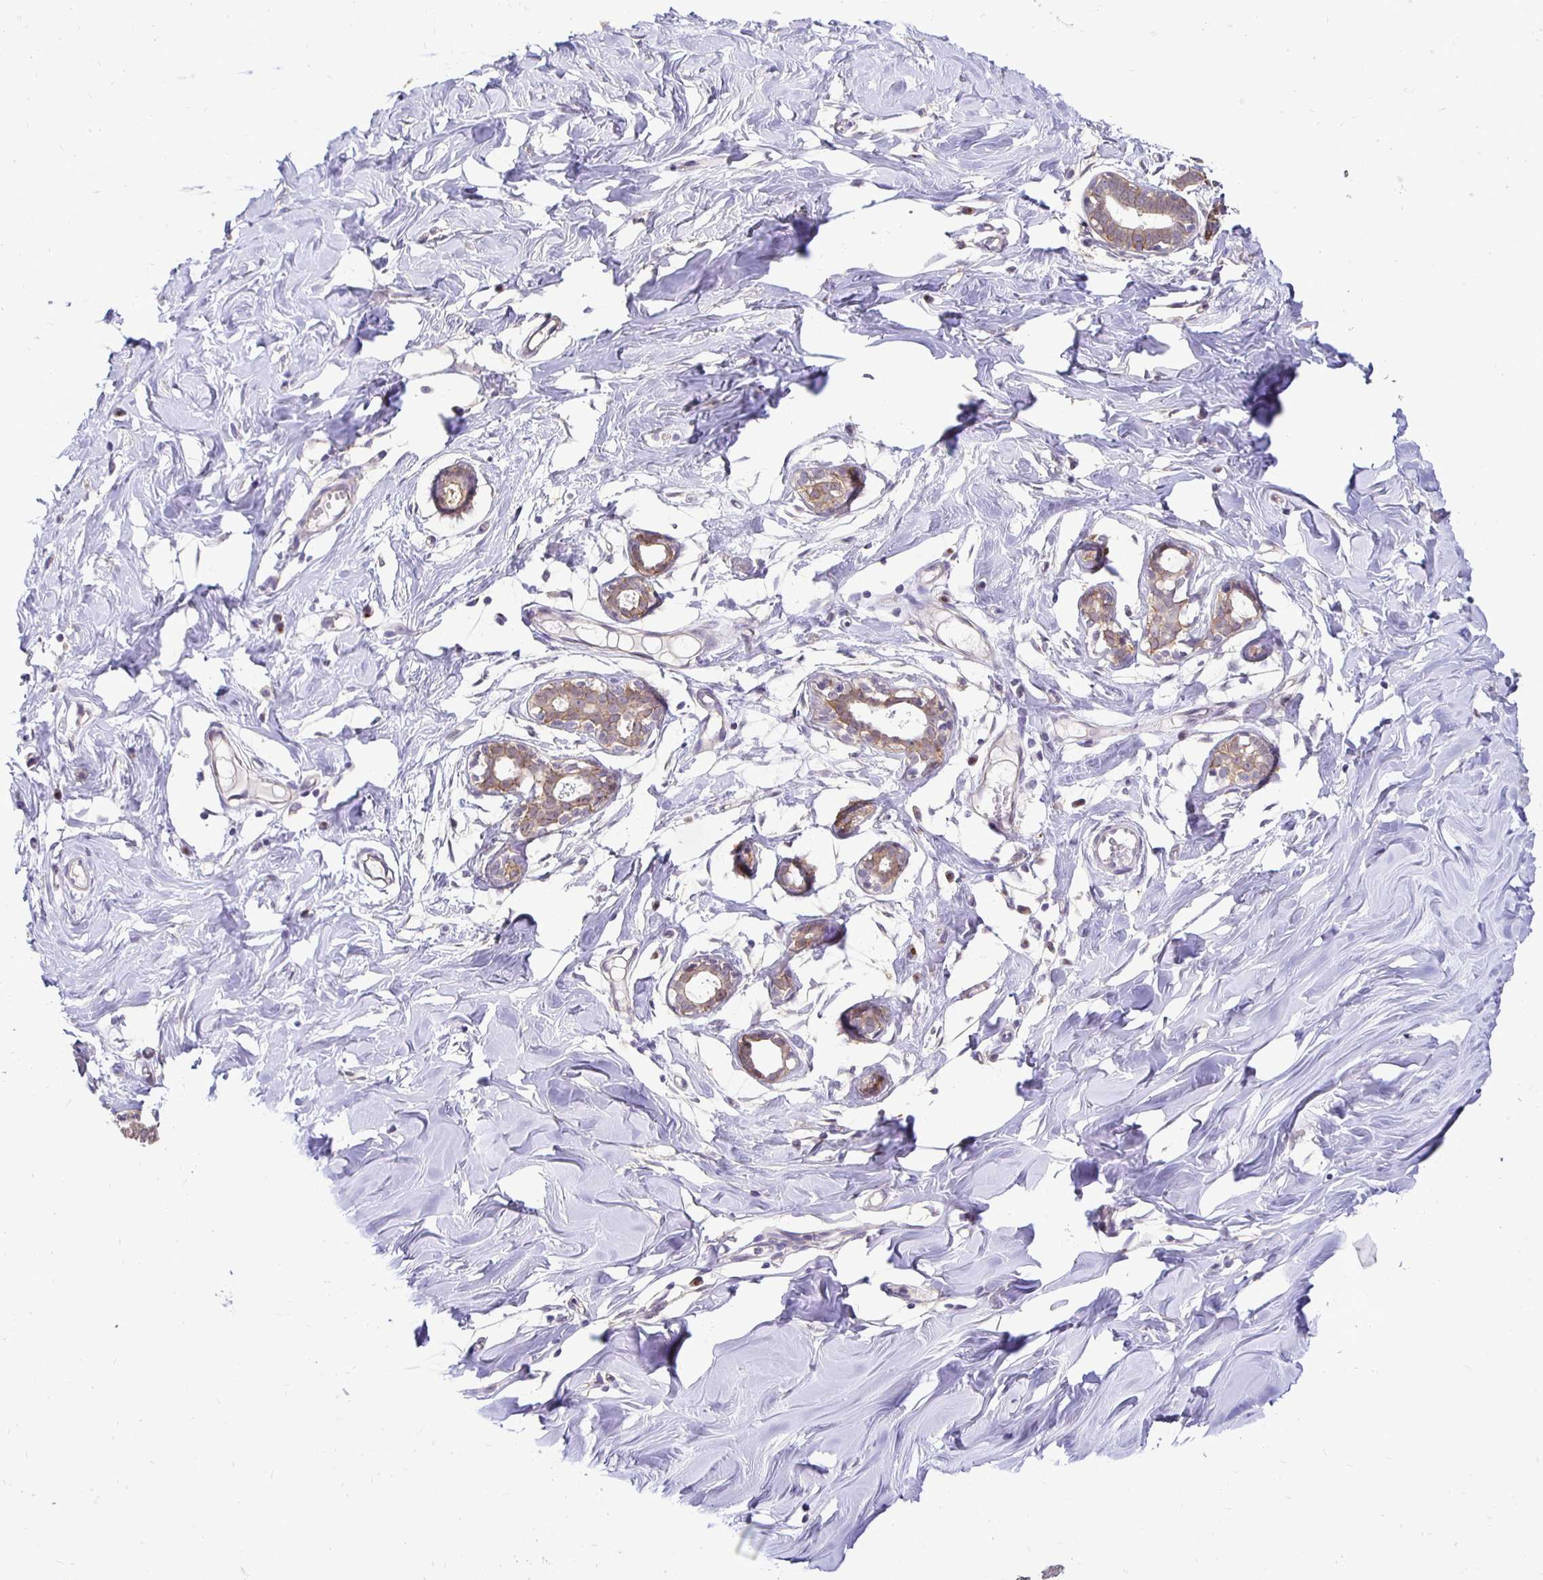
{"staining": {"intensity": "negative", "quantity": "none", "location": "none"}, "tissue": "breast", "cell_type": "Adipocytes", "image_type": "normal", "snomed": [{"axis": "morphology", "description": "Normal tissue, NOS"}, {"axis": "topography", "description": "Breast"}], "caption": "IHC of unremarkable human breast reveals no staining in adipocytes. (DAB immunohistochemistry visualized using brightfield microscopy, high magnification).", "gene": "SLC9A1", "patient": {"sex": "female", "age": 27}}